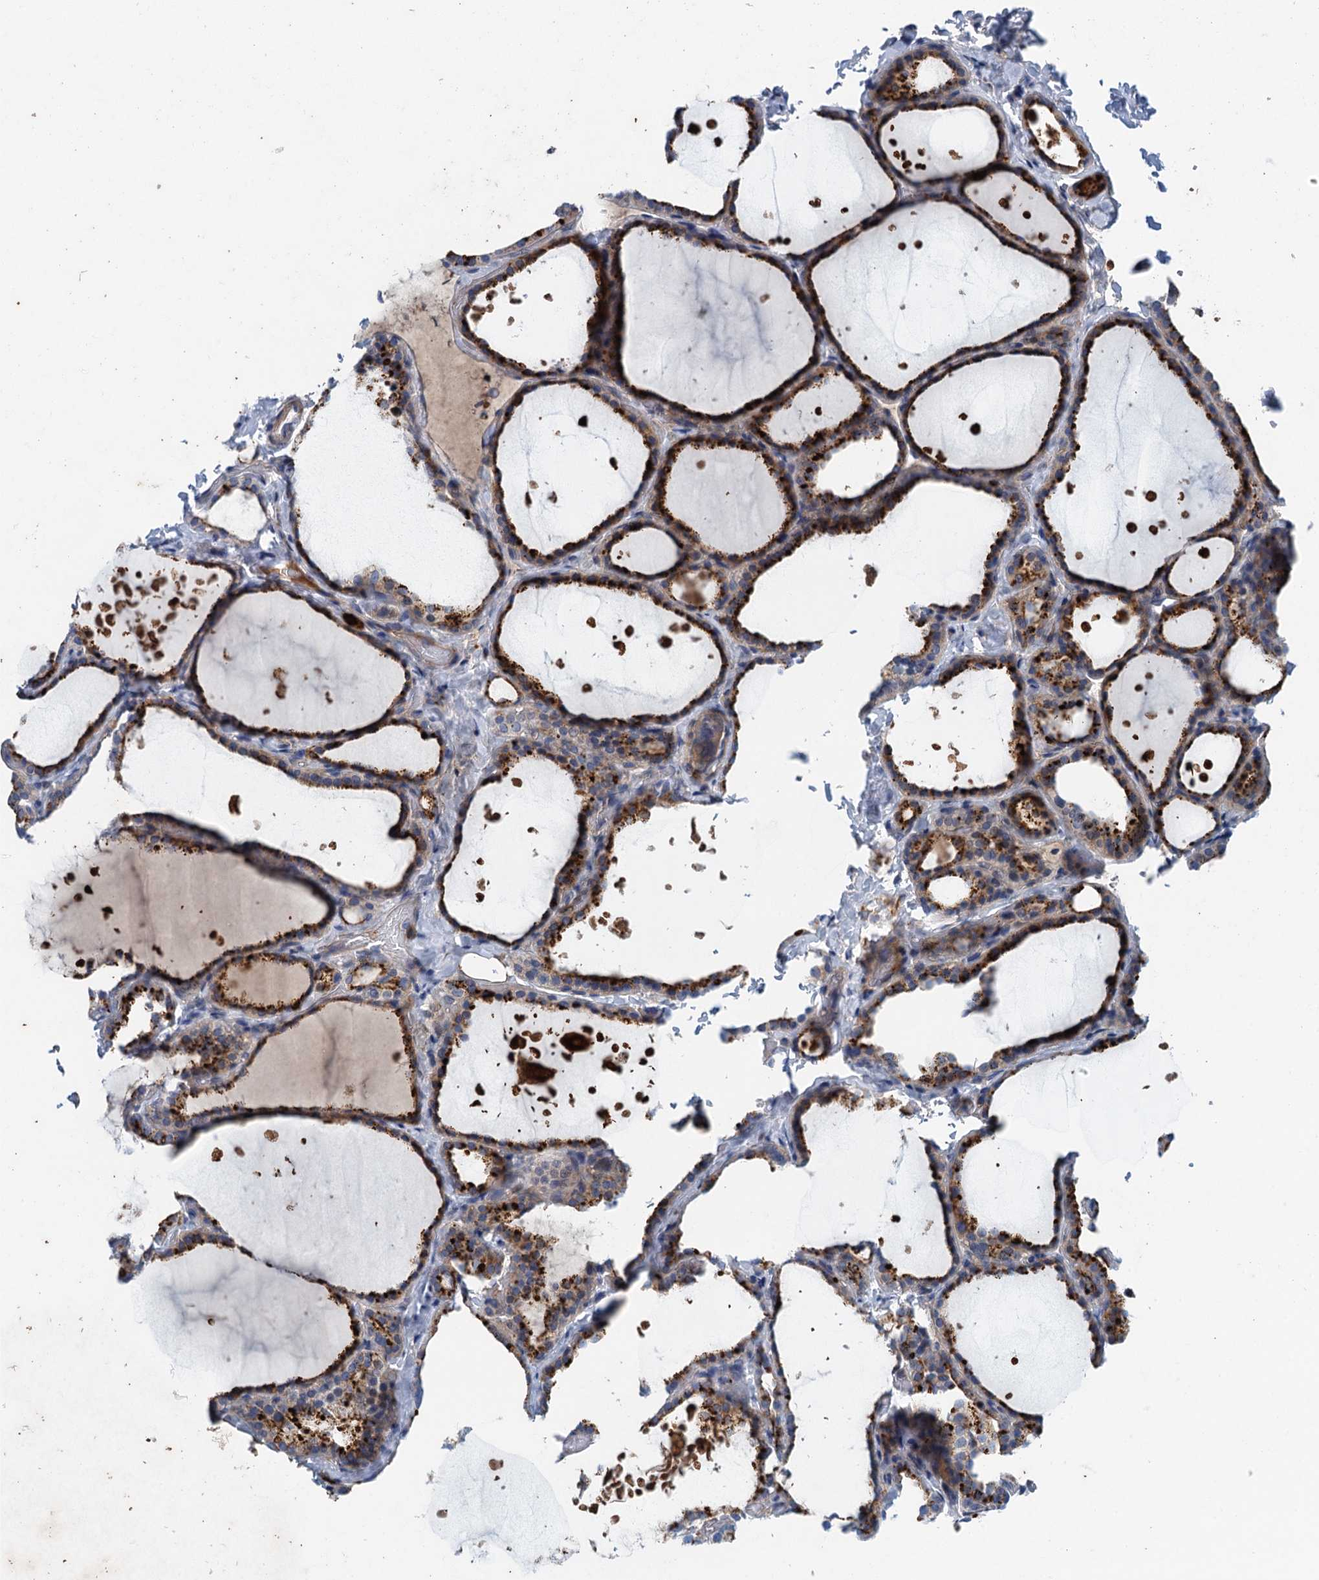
{"staining": {"intensity": "strong", "quantity": ">75%", "location": "cytoplasmic/membranous"}, "tissue": "thyroid gland", "cell_type": "Glandular cells", "image_type": "normal", "snomed": [{"axis": "morphology", "description": "Normal tissue, NOS"}, {"axis": "topography", "description": "Thyroid gland"}], "caption": "Immunohistochemical staining of unremarkable thyroid gland exhibits high levels of strong cytoplasmic/membranous expression in approximately >75% of glandular cells. (brown staining indicates protein expression, while blue staining denotes nuclei).", "gene": "TPCN1", "patient": {"sex": "female", "age": 44}}